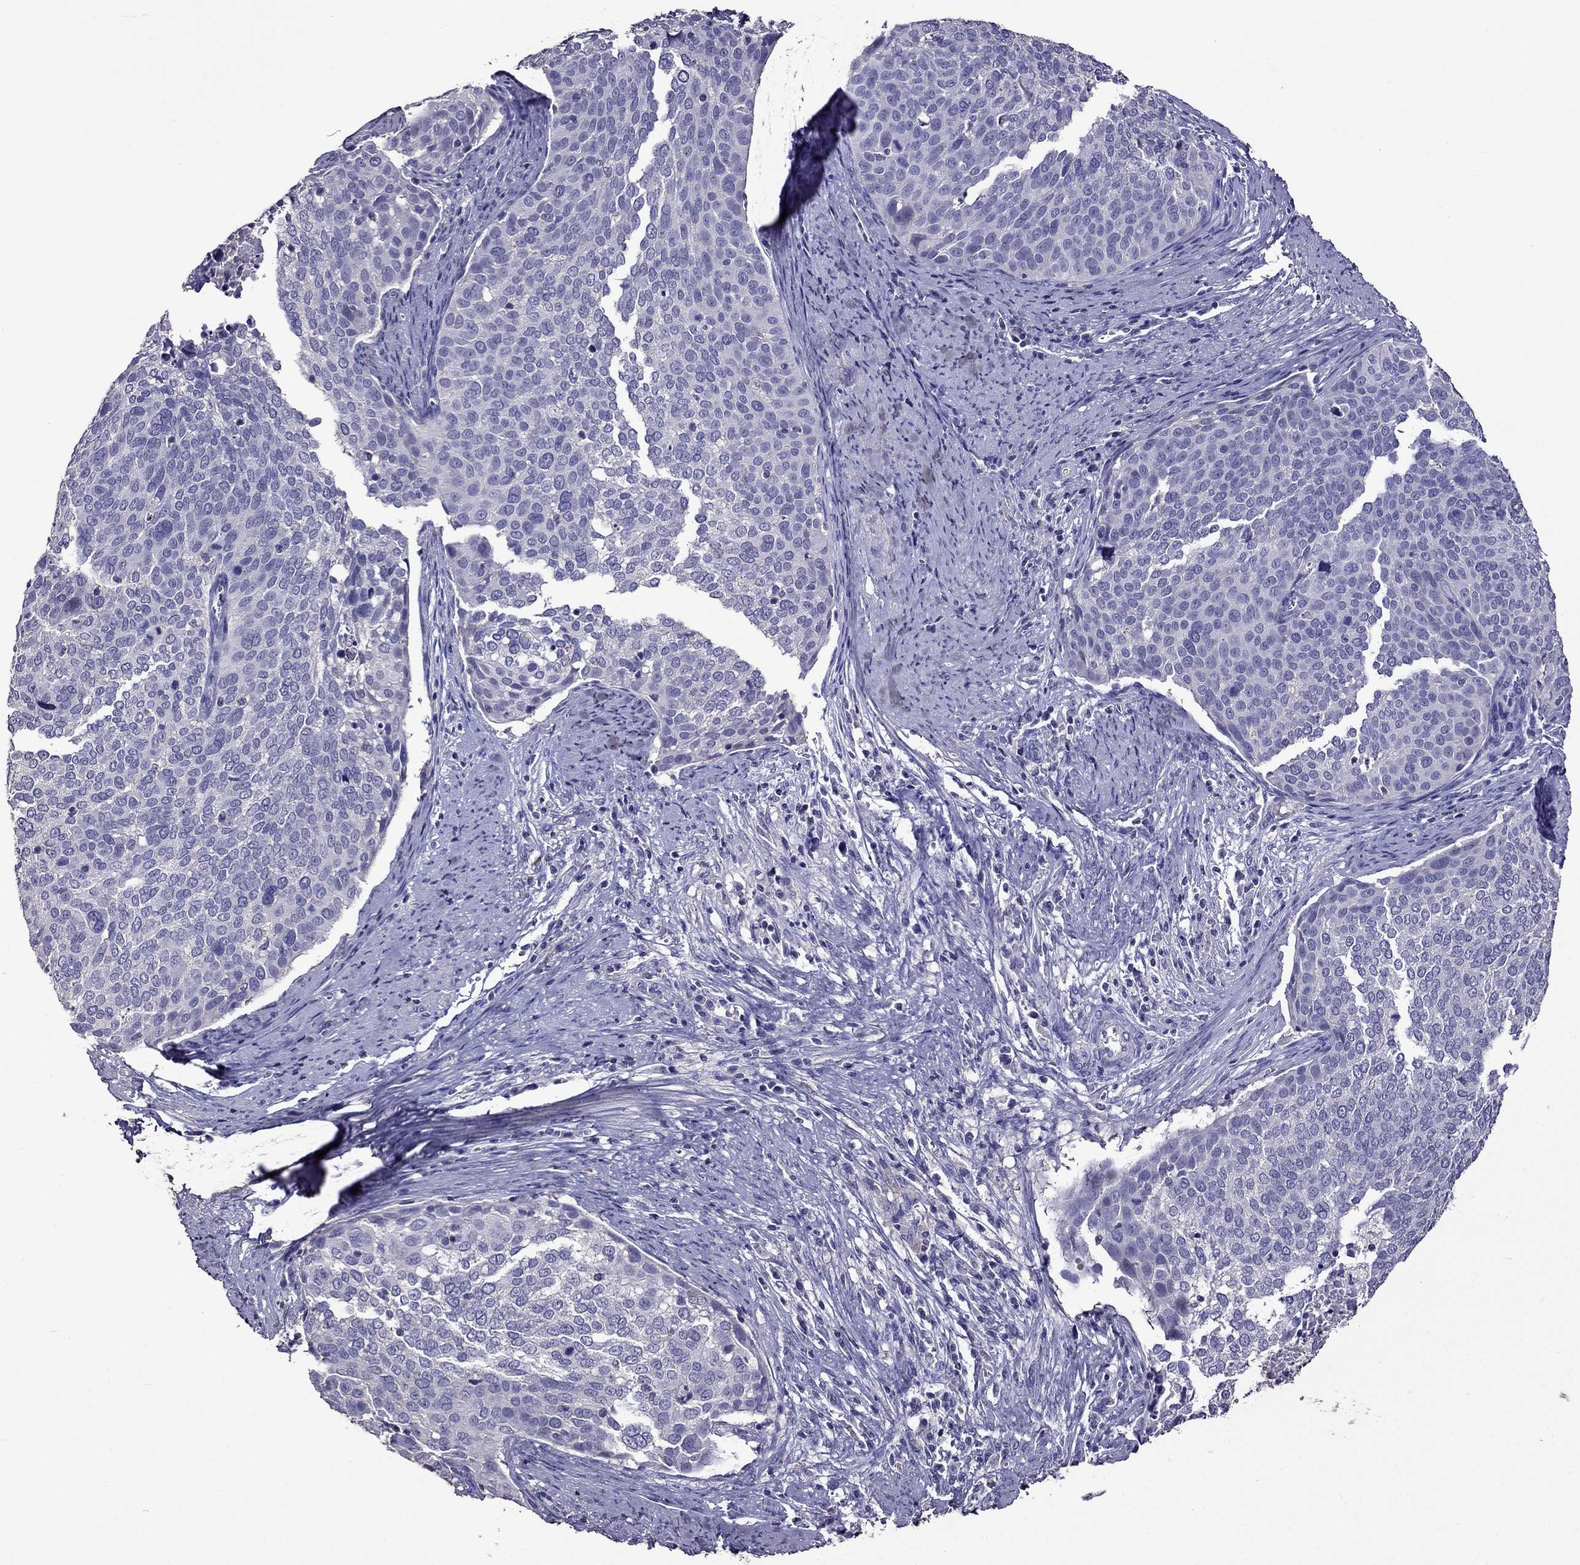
{"staining": {"intensity": "negative", "quantity": "none", "location": "none"}, "tissue": "cervical cancer", "cell_type": "Tumor cells", "image_type": "cancer", "snomed": [{"axis": "morphology", "description": "Squamous cell carcinoma, NOS"}, {"axis": "topography", "description": "Cervix"}], "caption": "A histopathology image of human cervical squamous cell carcinoma is negative for staining in tumor cells. (DAB immunohistochemistry, high magnification).", "gene": "NKX3-1", "patient": {"sex": "female", "age": 39}}